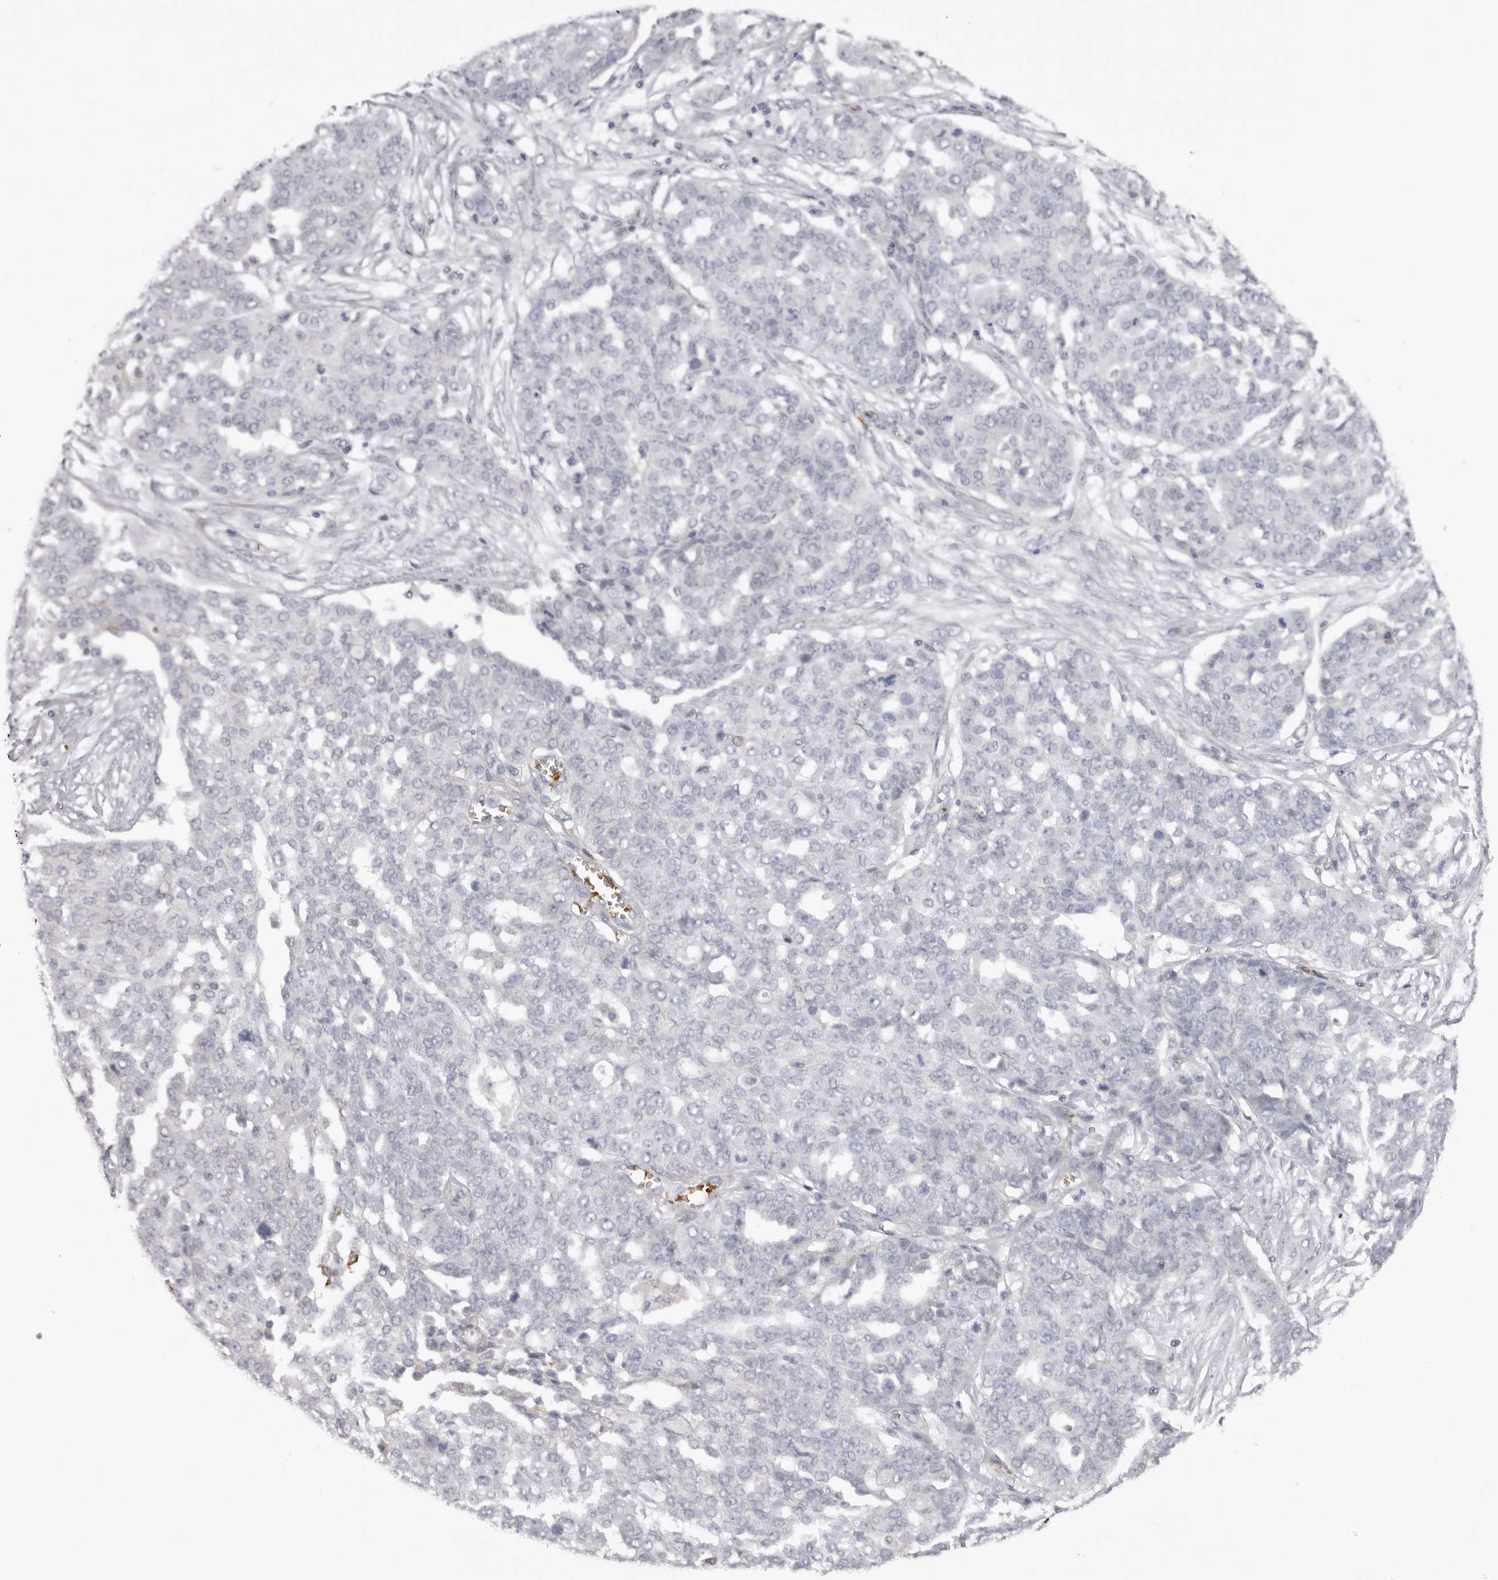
{"staining": {"intensity": "negative", "quantity": "none", "location": "none"}, "tissue": "ovarian cancer", "cell_type": "Tumor cells", "image_type": "cancer", "snomed": [{"axis": "morphology", "description": "Cystadenocarcinoma, serous, NOS"}, {"axis": "topography", "description": "Soft tissue"}, {"axis": "topography", "description": "Ovary"}], "caption": "Ovarian cancer (serous cystadenocarcinoma) stained for a protein using immunohistochemistry reveals no staining tumor cells.", "gene": "TNR", "patient": {"sex": "female", "age": 57}}